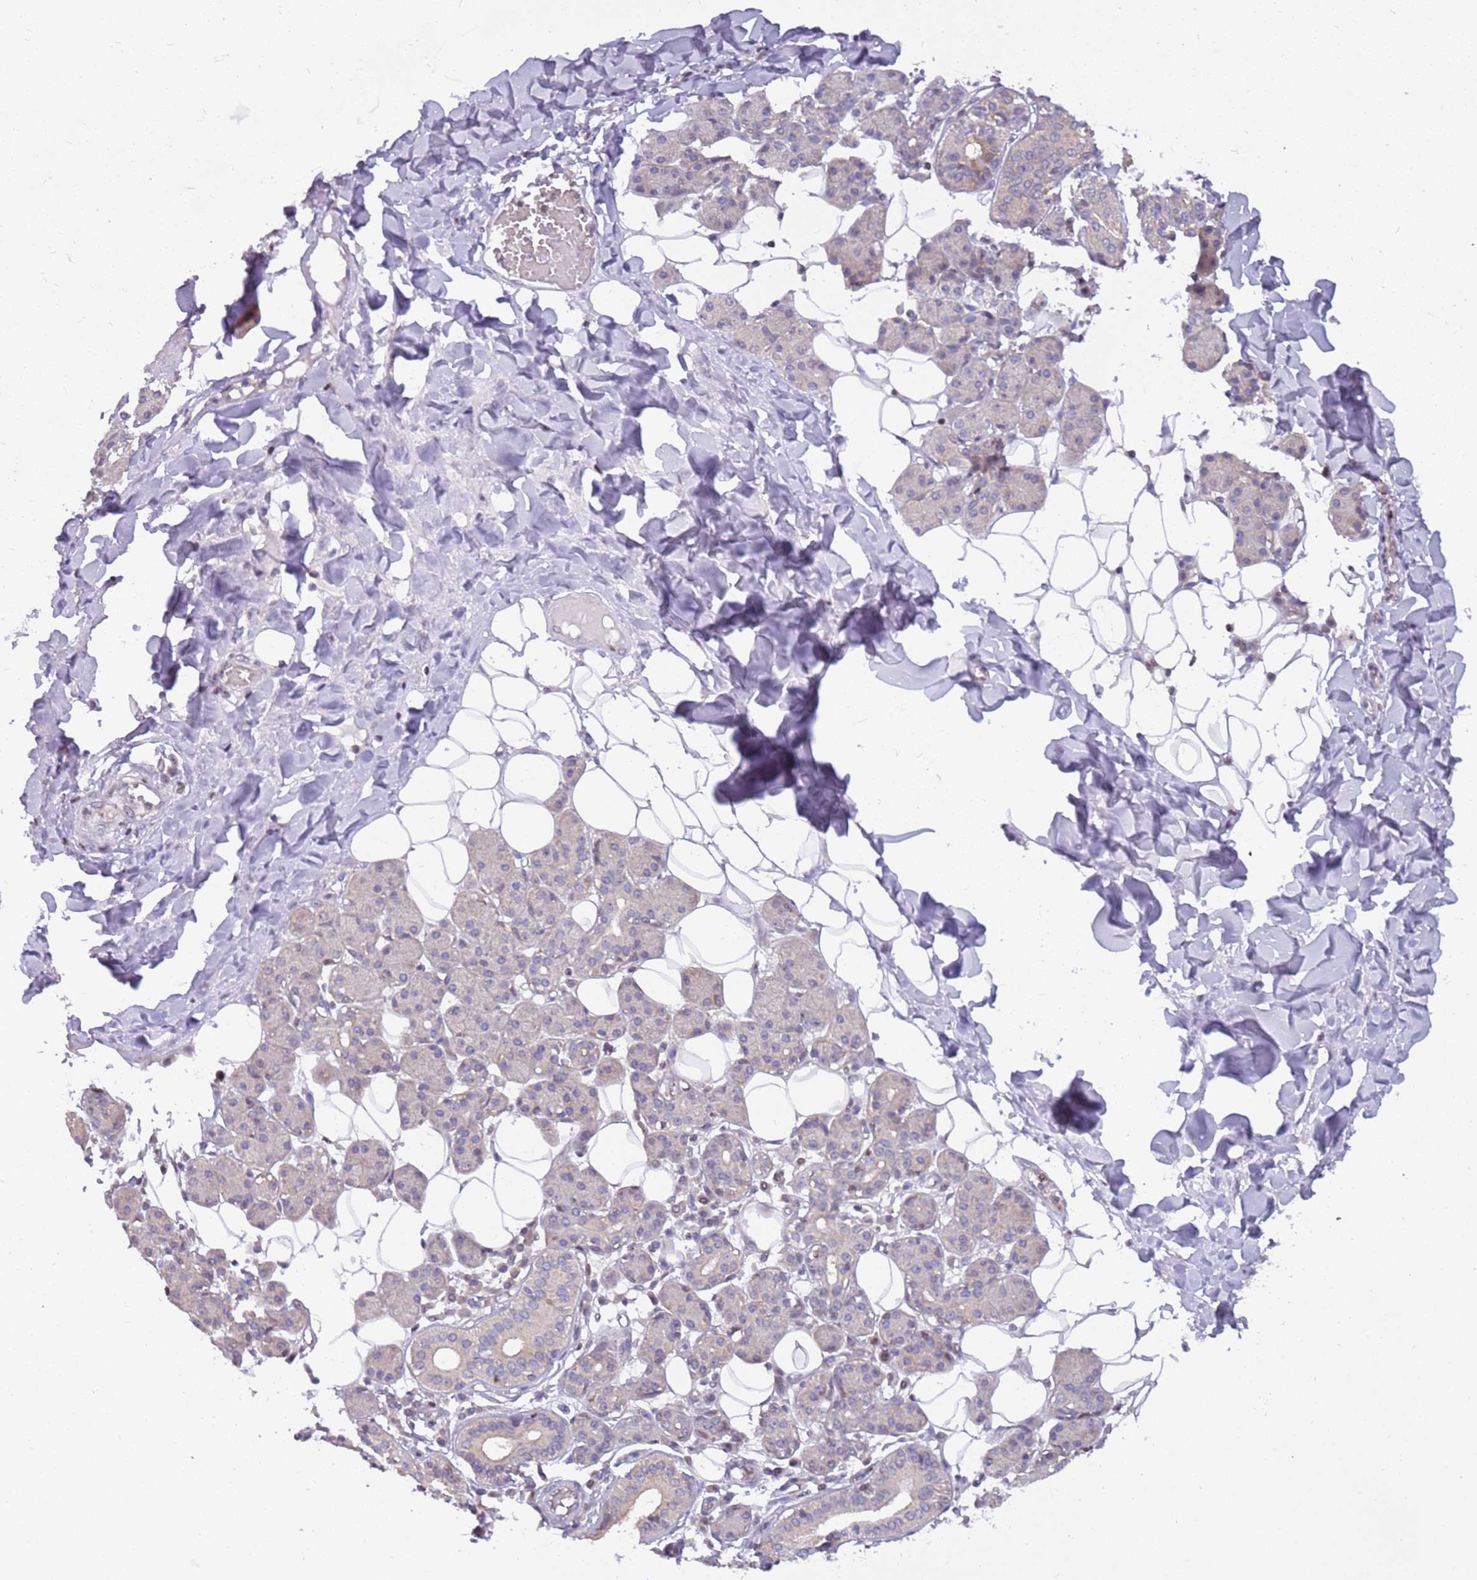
{"staining": {"intensity": "weak", "quantity": "<25%", "location": "cytoplasmic/membranous"}, "tissue": "salivary gland", "cell_type": "Glandular cells", "image_type": "normal", "snomed": [{"axis": "morphology", "description": "Normal tissue, NOS"}, {"axis": "topography", "description": "Salivary gland"}], "caption": "Immunohistochemistry histopathology image of unremarkable human salivary gland stained for a protein (brown), which exhibits no positivity in glandular cells.", "gene": "ARHGEF35", "patient": {"sex": "female", "age": 33}}